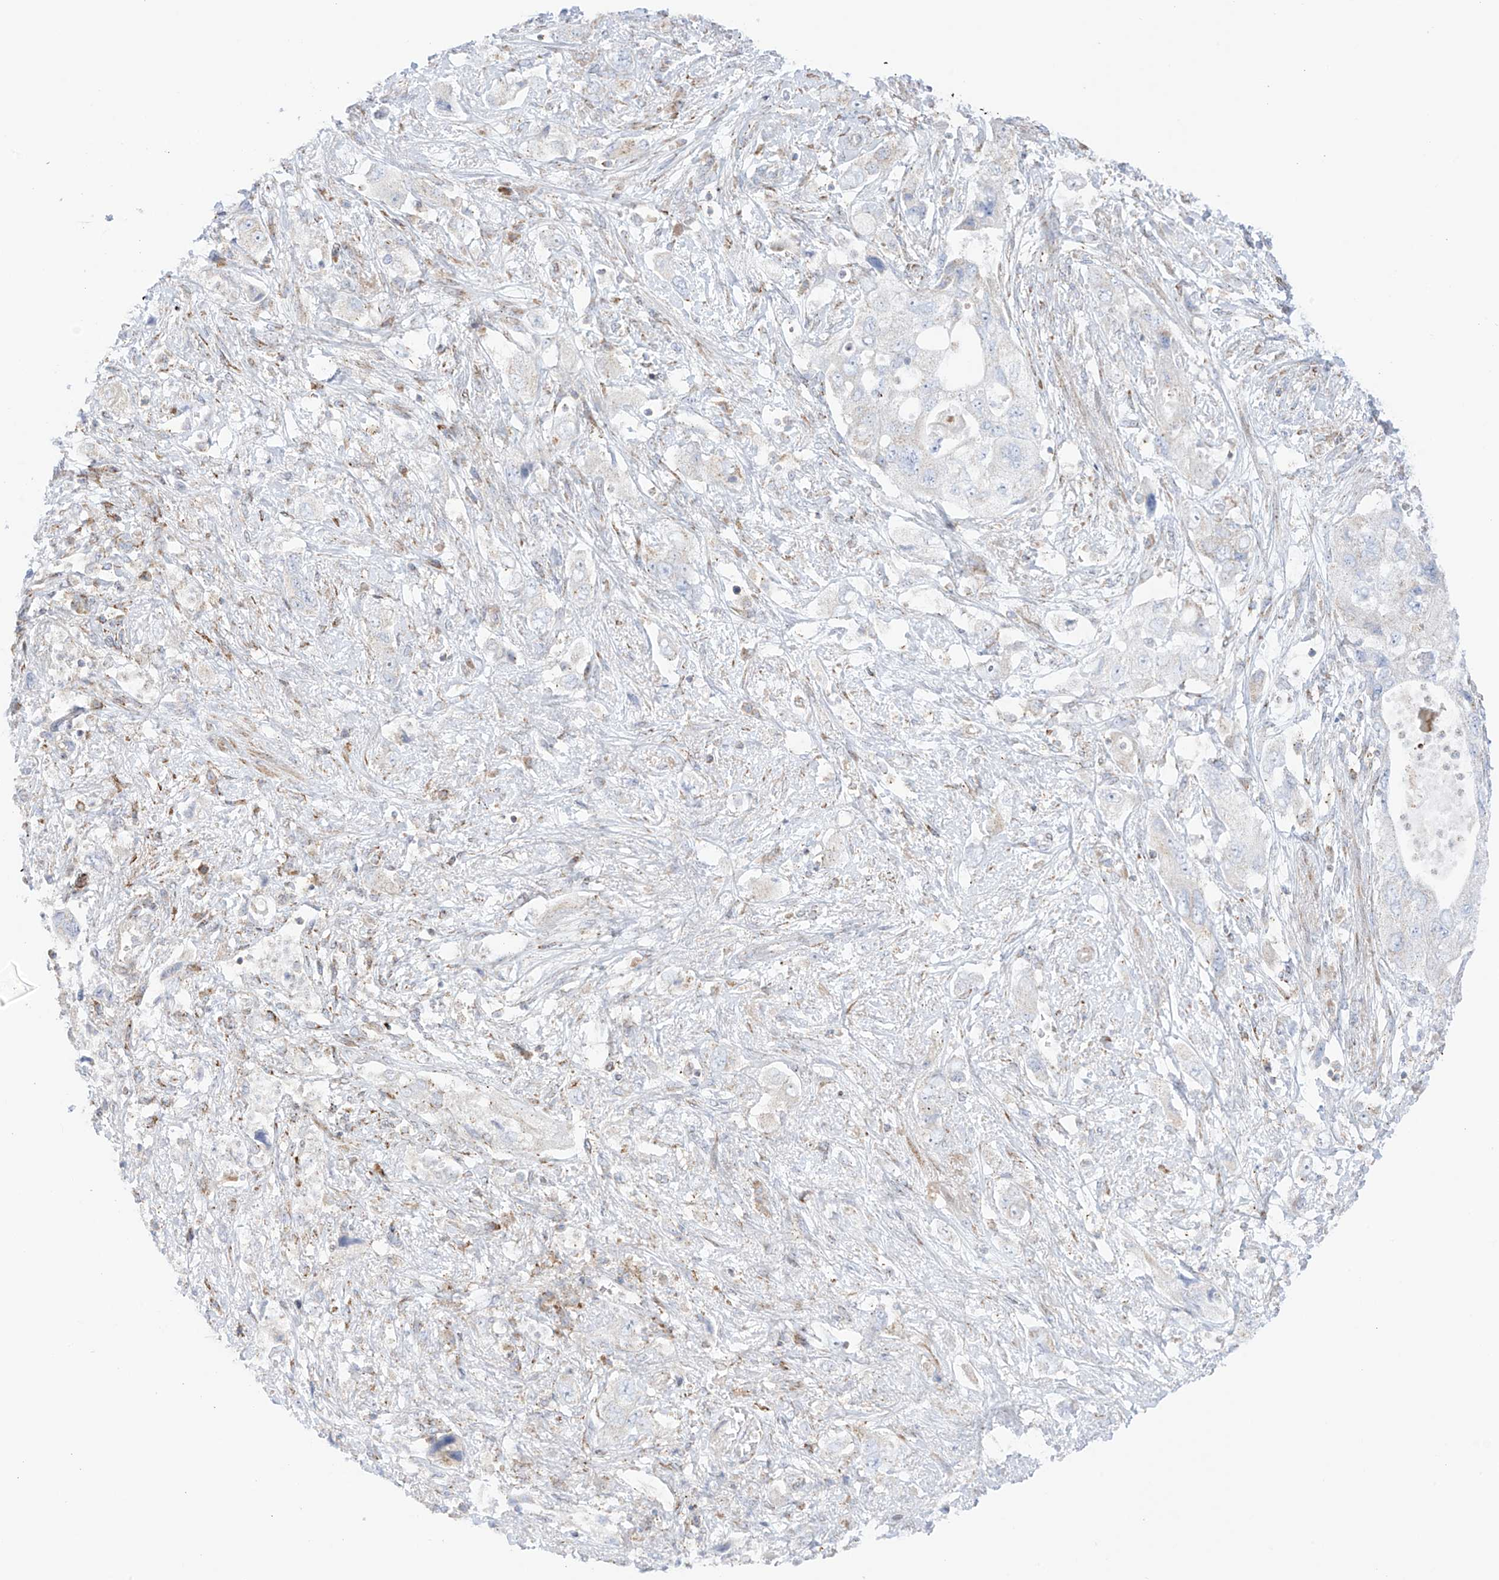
{"staining": {"intensity": "moderate", "quantity": "<25%", "location": "cytoplasmic/membranous"}, "tissue": "pancreatic cancer", "cell_type": "Tumor cells", "image_type": "cancer", "snomed": [{"axis": "morphology", "description": "Adenocarcinoma, NOS"}, {"axis": "topography", "description": "Pancreas"}], "caption": "Immunohistochemical staining of human adenocarcinoma (pancreatic) reveals low levels of moderate cytoplasmic/membranous protein expression in about <25% of tumor cells. Using DAB (brown) and hematoxylin (blue) stains, captured at high magnification using brightfield microscopy.", "gene": "XKR3", "patient": {"sex": "female", "age": 73}}